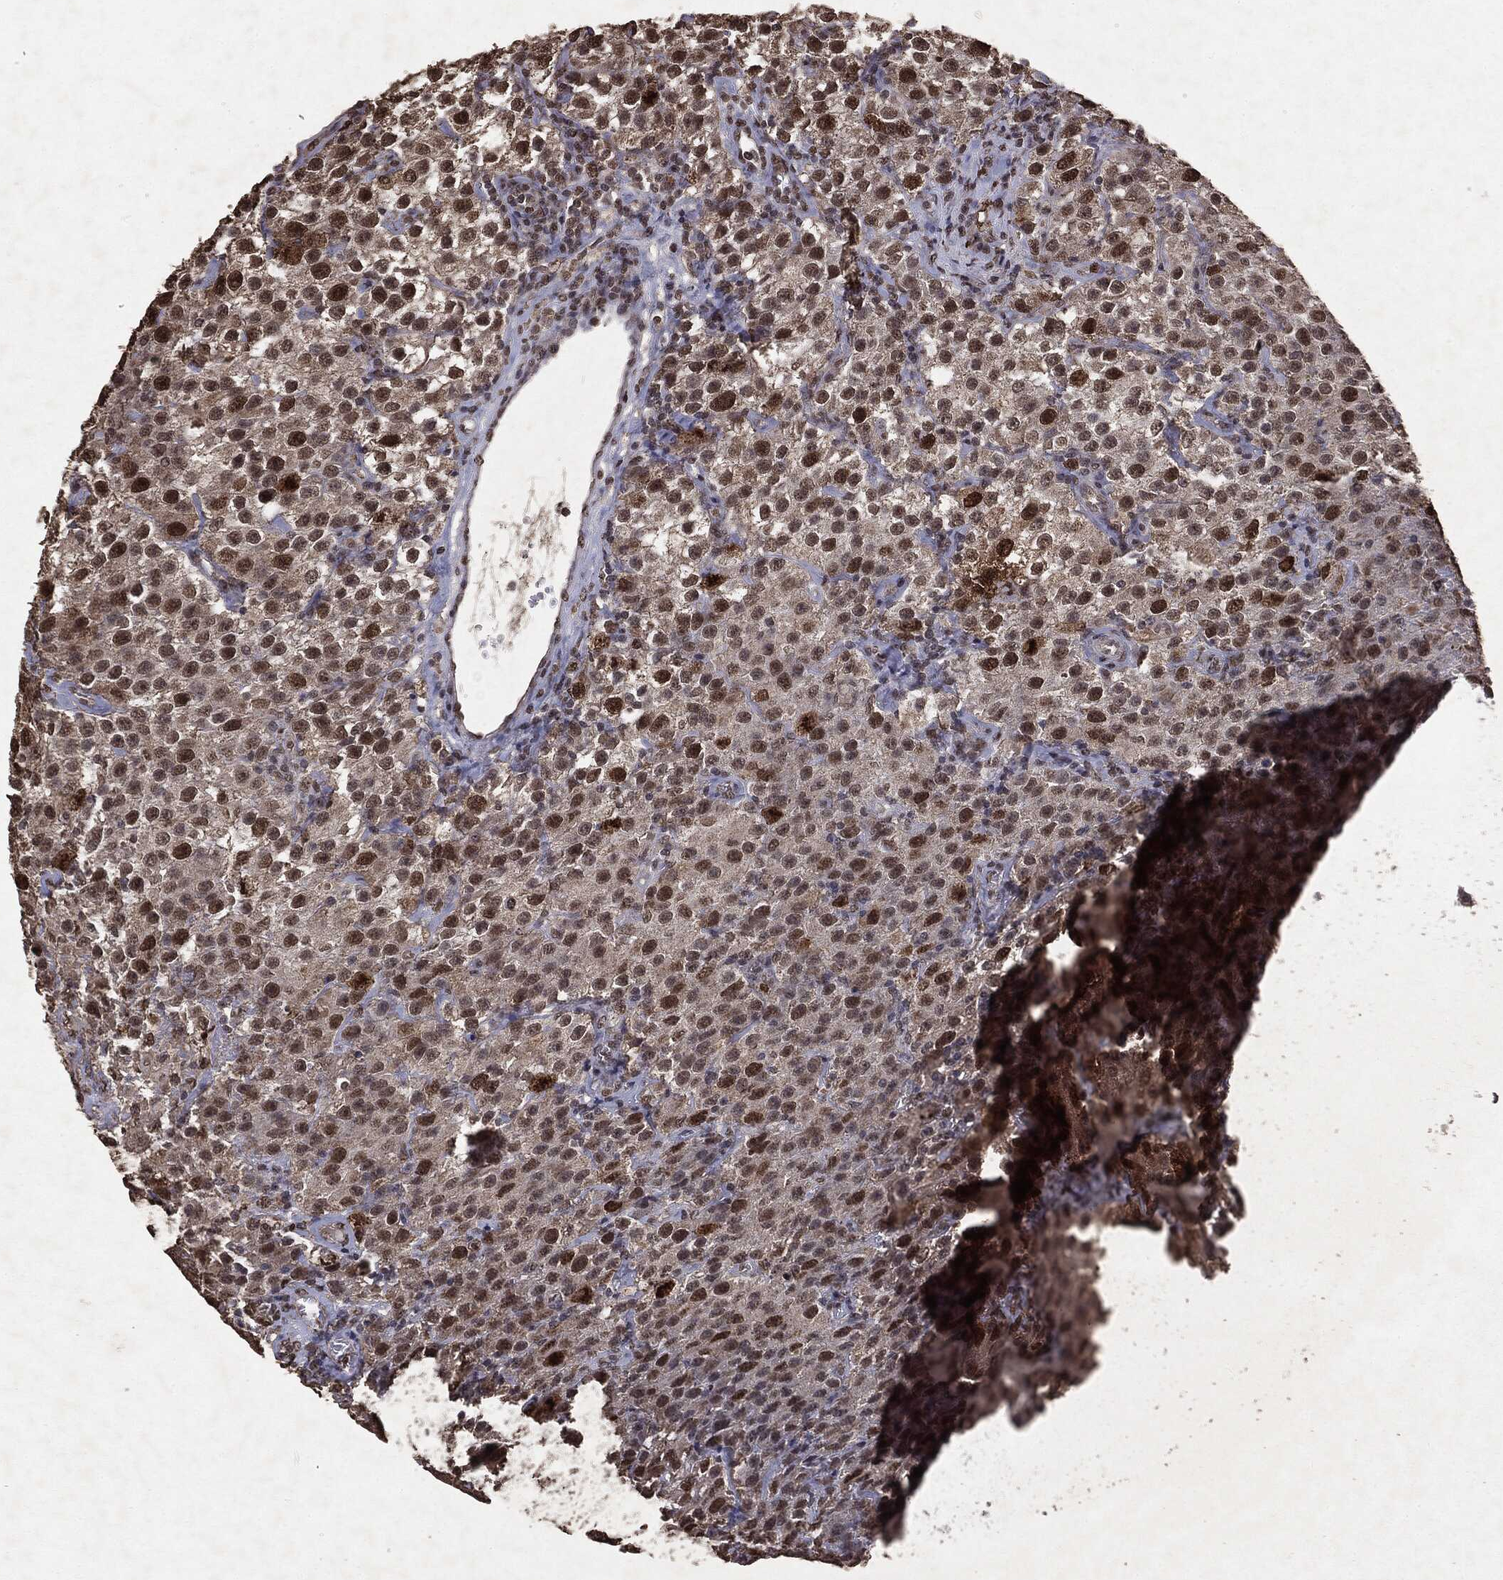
{"staining": {"intensity": "strong", "quantity": "<25%", "location": "nuclear"}, "tissue": "testis cancer", "cell_type": "Tumor cells", "image_type": "cancer", "snomed": [{"axis": "morphology", "description": "Seminoma, NOS"}, {"axis": "topography", "description": "Testis"}], "caption": "A brown stain shows strong nuclear expression of a protein in testis cancer (seminoma) tumor cells. (brown staining indicates protein expression, while blue staining denotes nuclei).", "gene": "RAD18", "patient": {"sex": "male", "age": 52}}